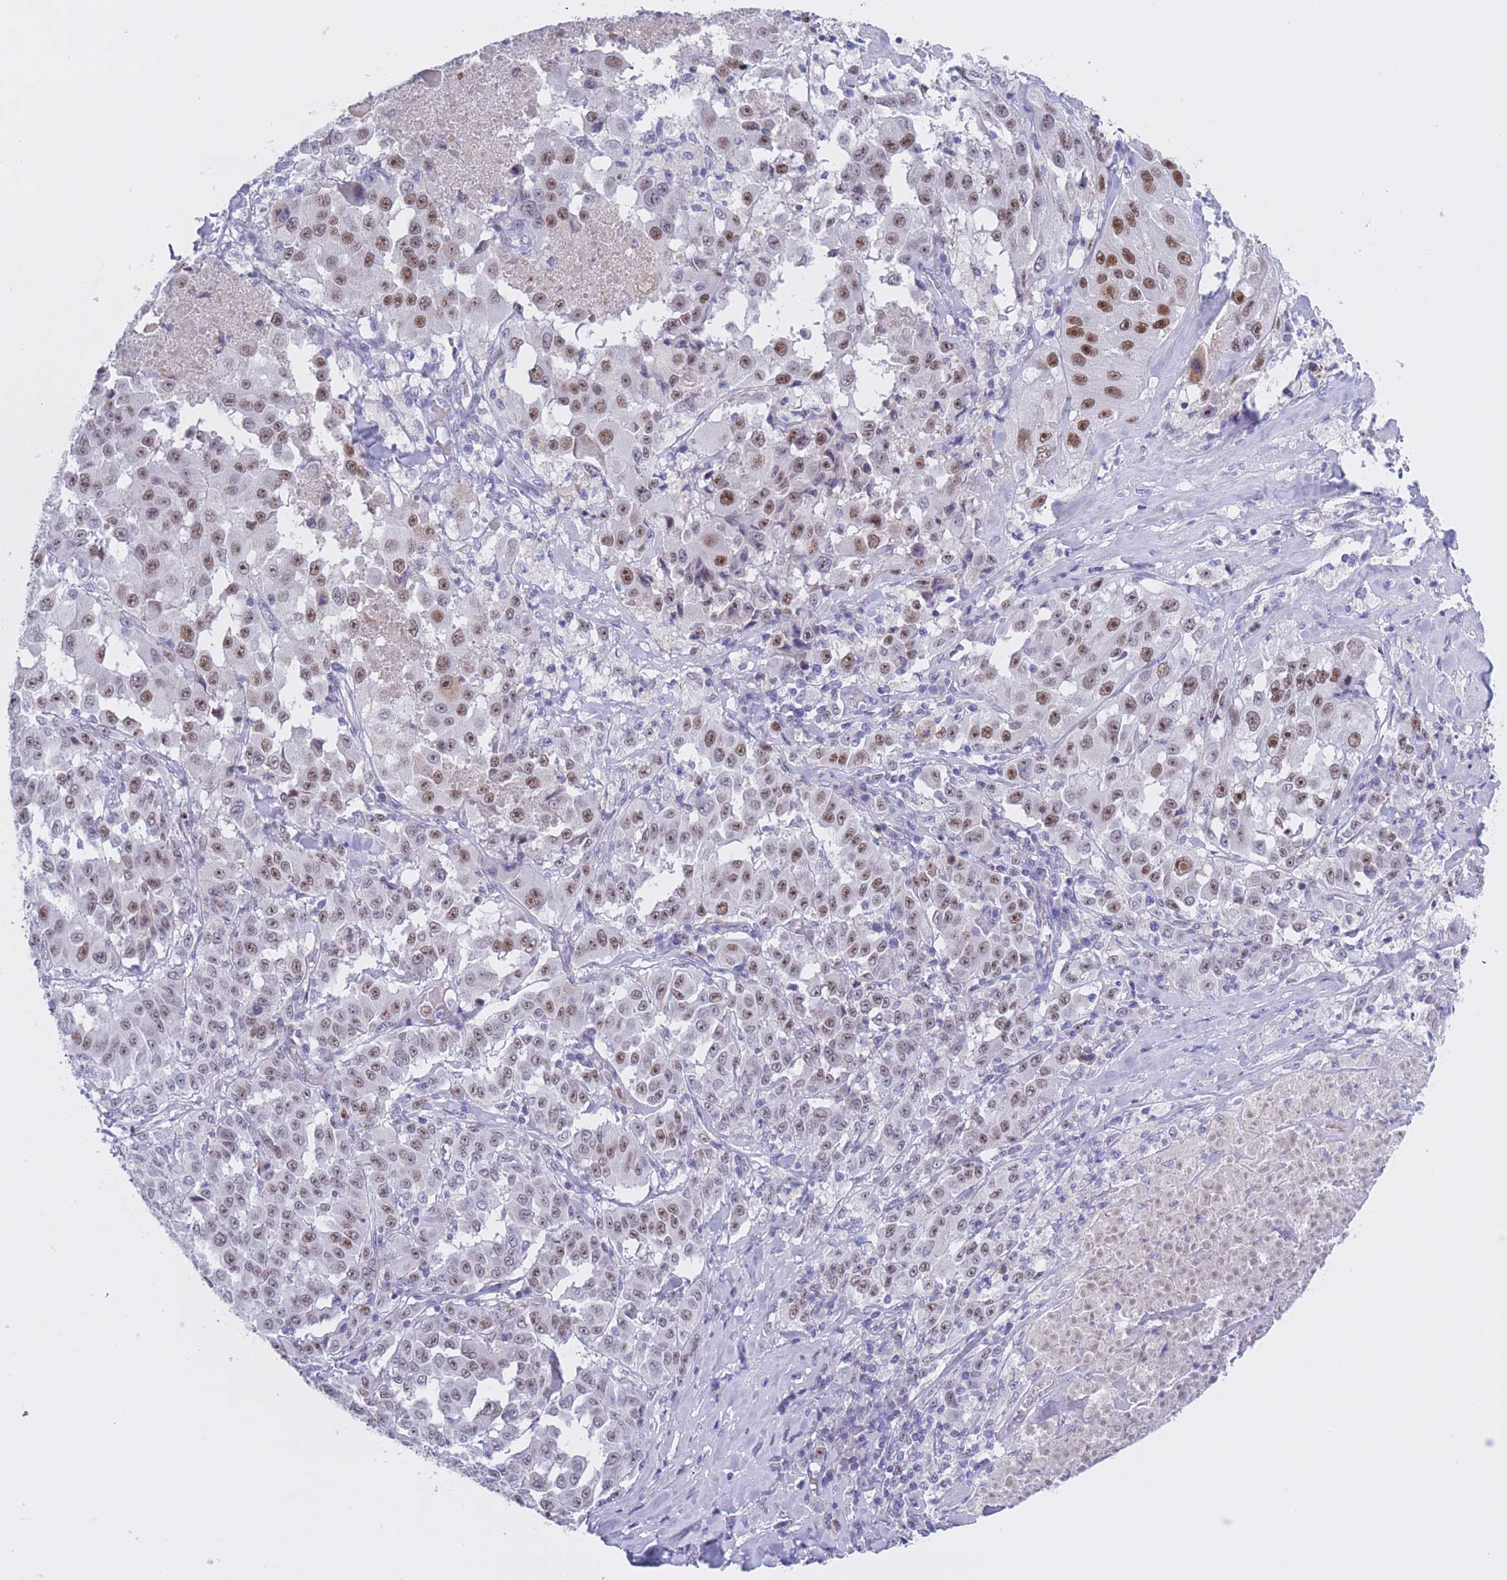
{"staining": {"intensity": "moderate", "quantity": ">75%", "location": "nuclear"}, "tissue": "melanoma", "cell_type": "Tumor cells", "image_type": "cancer", "snomed": [{"axis": "morphology", "description": "Malignant melanoma, Metastatic site"}, {"axis": "topography", "description": "Lymph node"}], "caption": "About >75% of tumor cells in malignant melanoma (metastatic site) exhibit moderate nuclear protein staining as visualized by brown immunohistochemical staining.", "gene": "BOP1", "patient": {"sex": "male", "age": 62}}